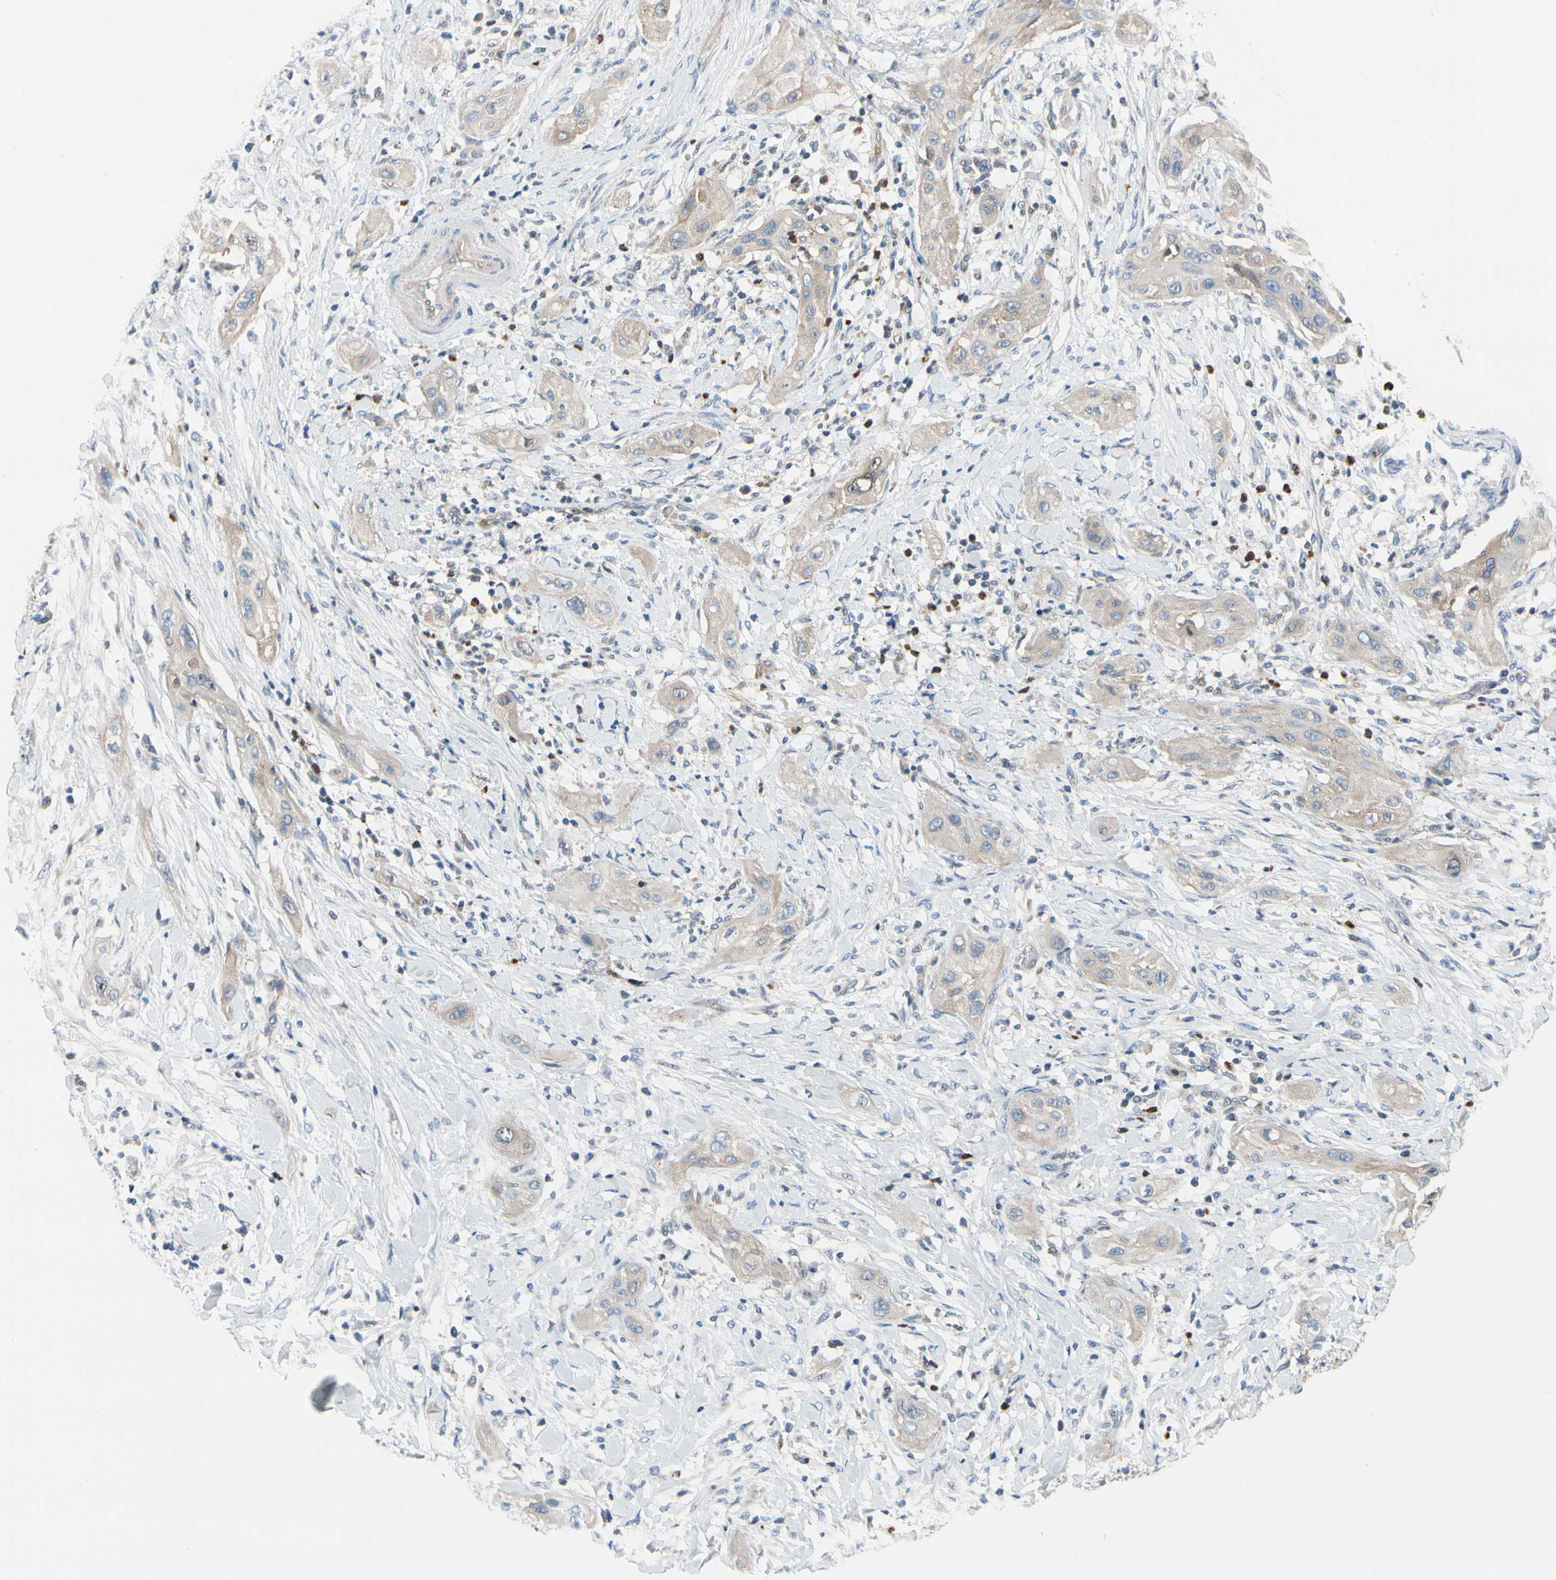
{"staining": {"intensity": "weak", "quantity": ">75%", "location": "cytoplasmic/membranous"}, "tissue": "lung cancer", "cell_type": "Tumor cells", "image_type": "cancer", "snomed": [{"axis": "morphology", "description": "Squamous cell carcinoma, NOS"}, {"axis": "topography", "description": "Lung"}], "caption": "Immunohistochemical staining of squamous cell carcinoma (lung) exhibits low levels of weak cytoplasmic/membranous protein expression in about >75% of tumor cells.", "gene": "HJURP", "patient": {"sex": "female", "age": 47}}